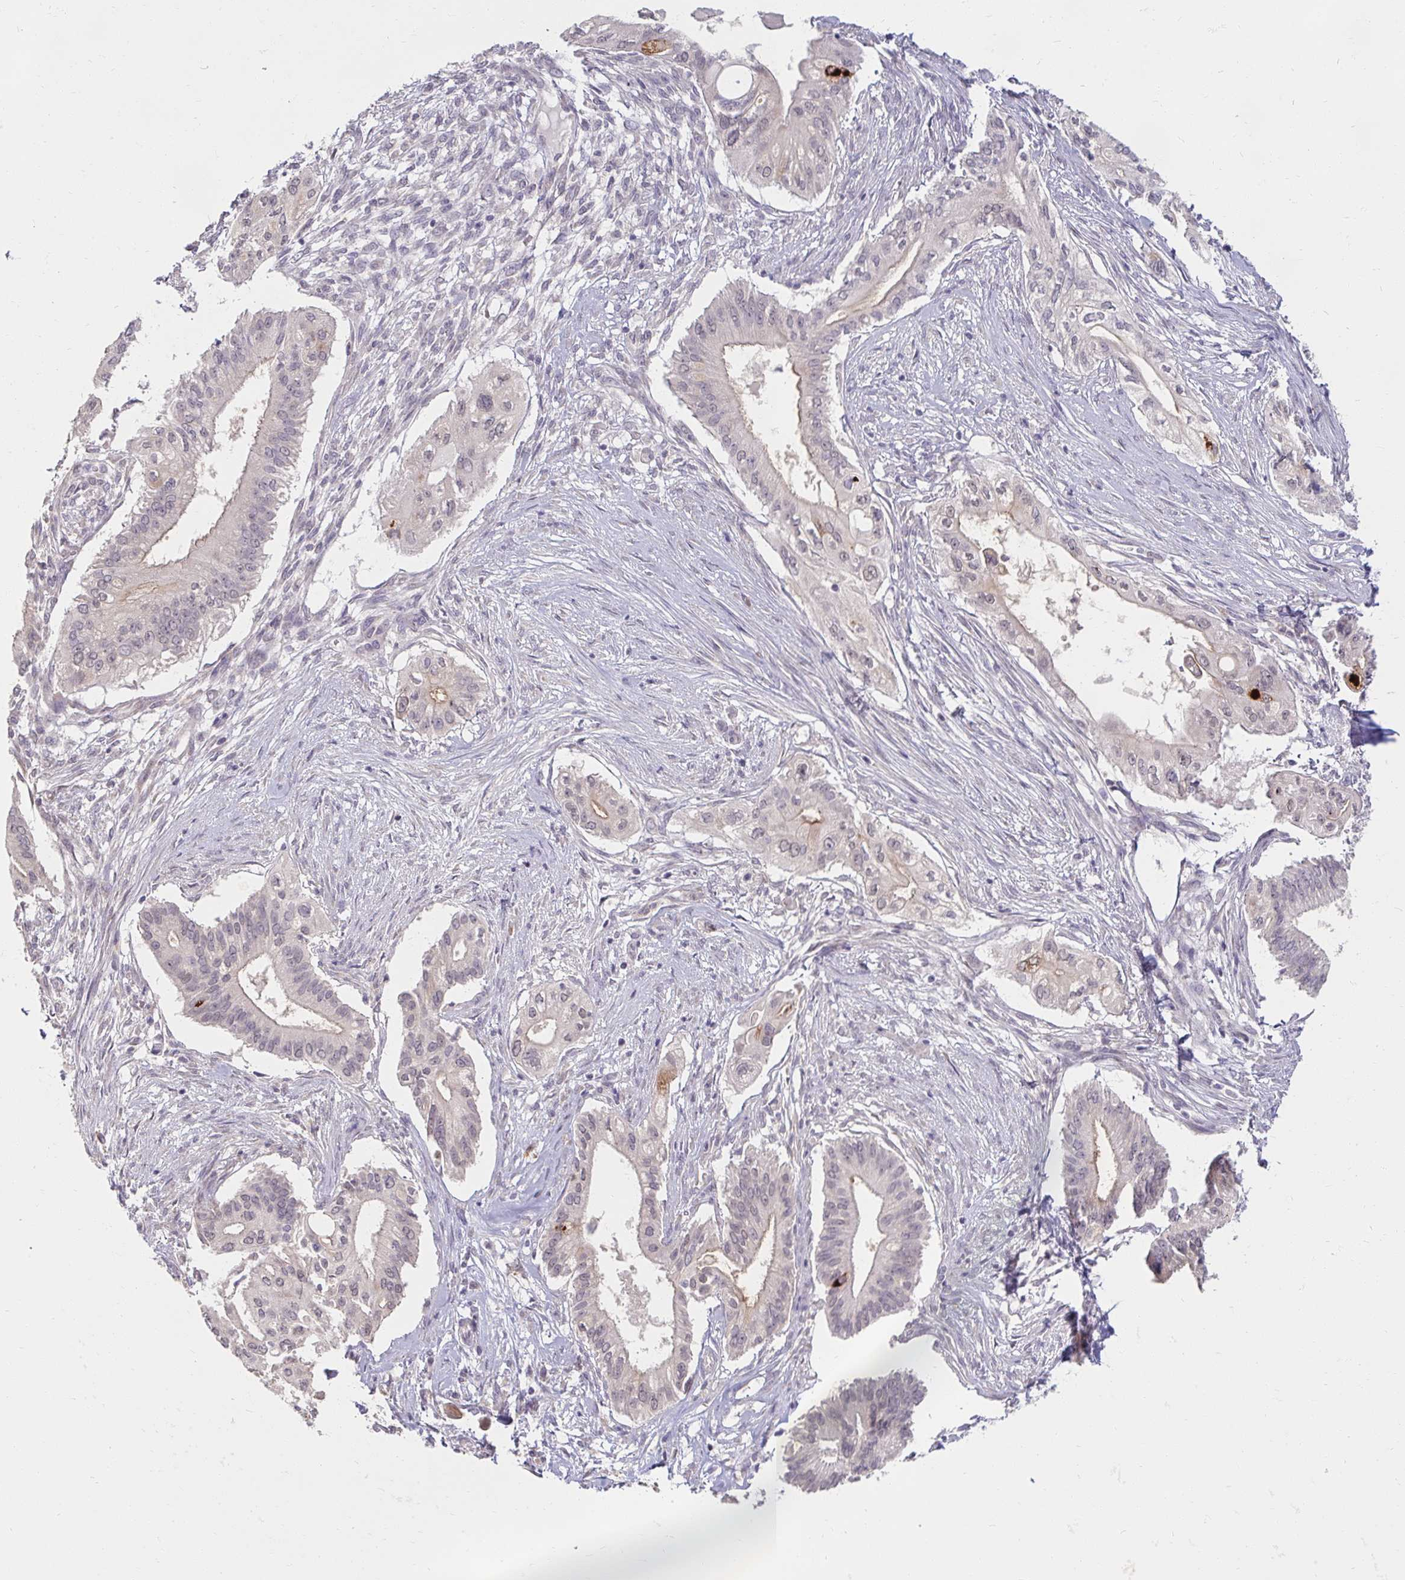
{"staining": {"intensity": "weak", "quantity": "<25%", "location": "cytoplasmic/membranous"}, "tissue": "pancreatic cancer", "cell_type": "Tumor cells", "image_type": "cancer", "snomed": [{"axis": "morphology", "description": "Adenocarcinoma, NOS"}, {"axis": "topography", "description": "Pancreas"}], "caption": "DAB (3,3'-diaminobenzidine) immunohistochemical staining of human pancreatic cancer (adenocarcinoma) demonstrates no significant positivity in tumor cells.", "gene": "DDN", "patient": {"sex": "female", "age": 68}}